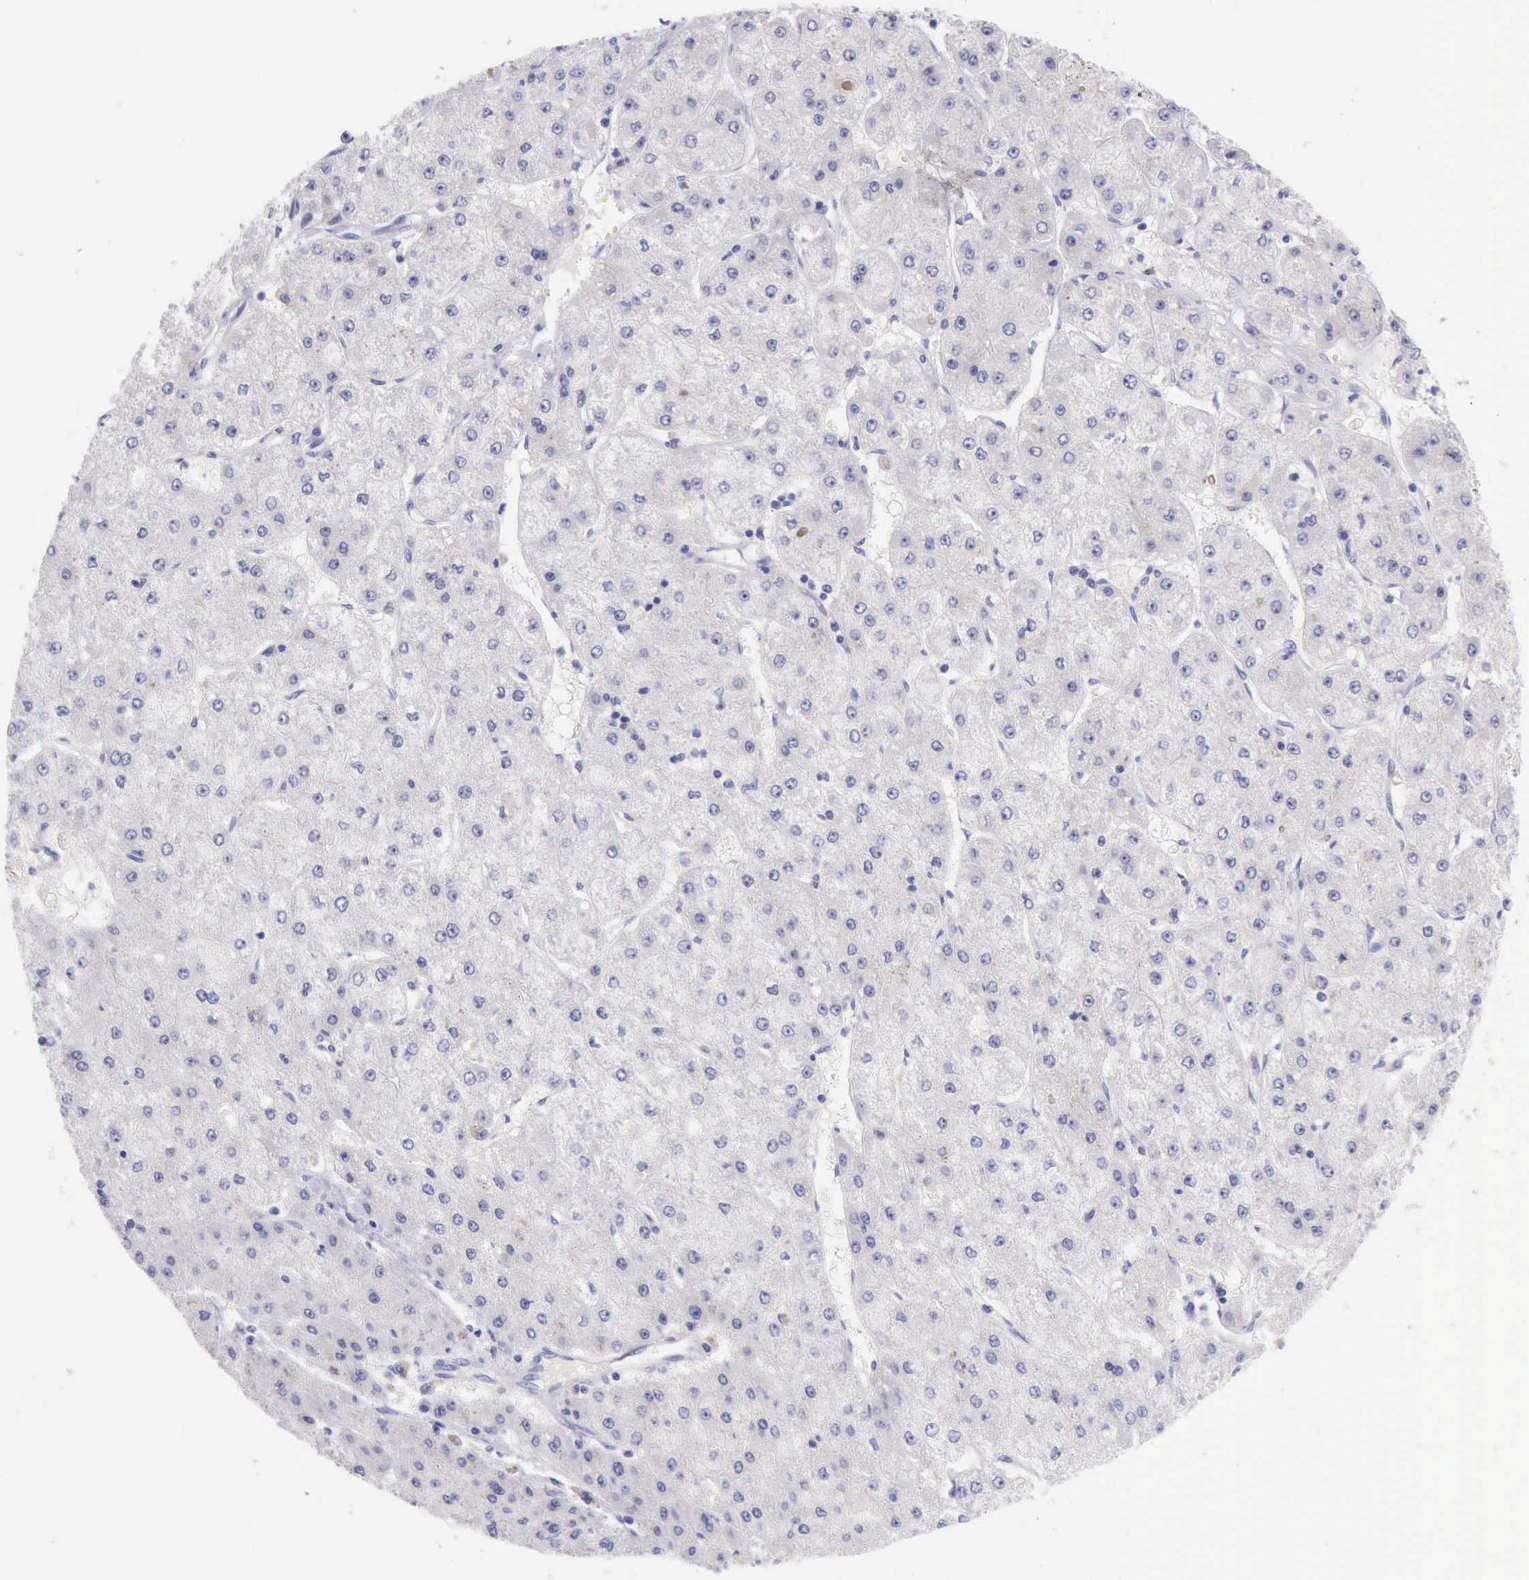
{"staining": {"intensity": "negative", "quantity": "none", "location": "none"}, "tissue": "liver cancer", "cell_type": "Tumor cells", "image_type": "cancer", "snomed": [{"axis": "morphology", "description": "Carcinoma, Hepatocellular, NOS"}, {"axis": "topography", "description": "Liver"}], "caption": "This is a image of immunohistochemistry (IHC) staining of liver hepatocellular carcinoma, which shows no positivity in tumor cells.", "gene": "LRFN5", "patient": {"sex": "female", "age": 52}}